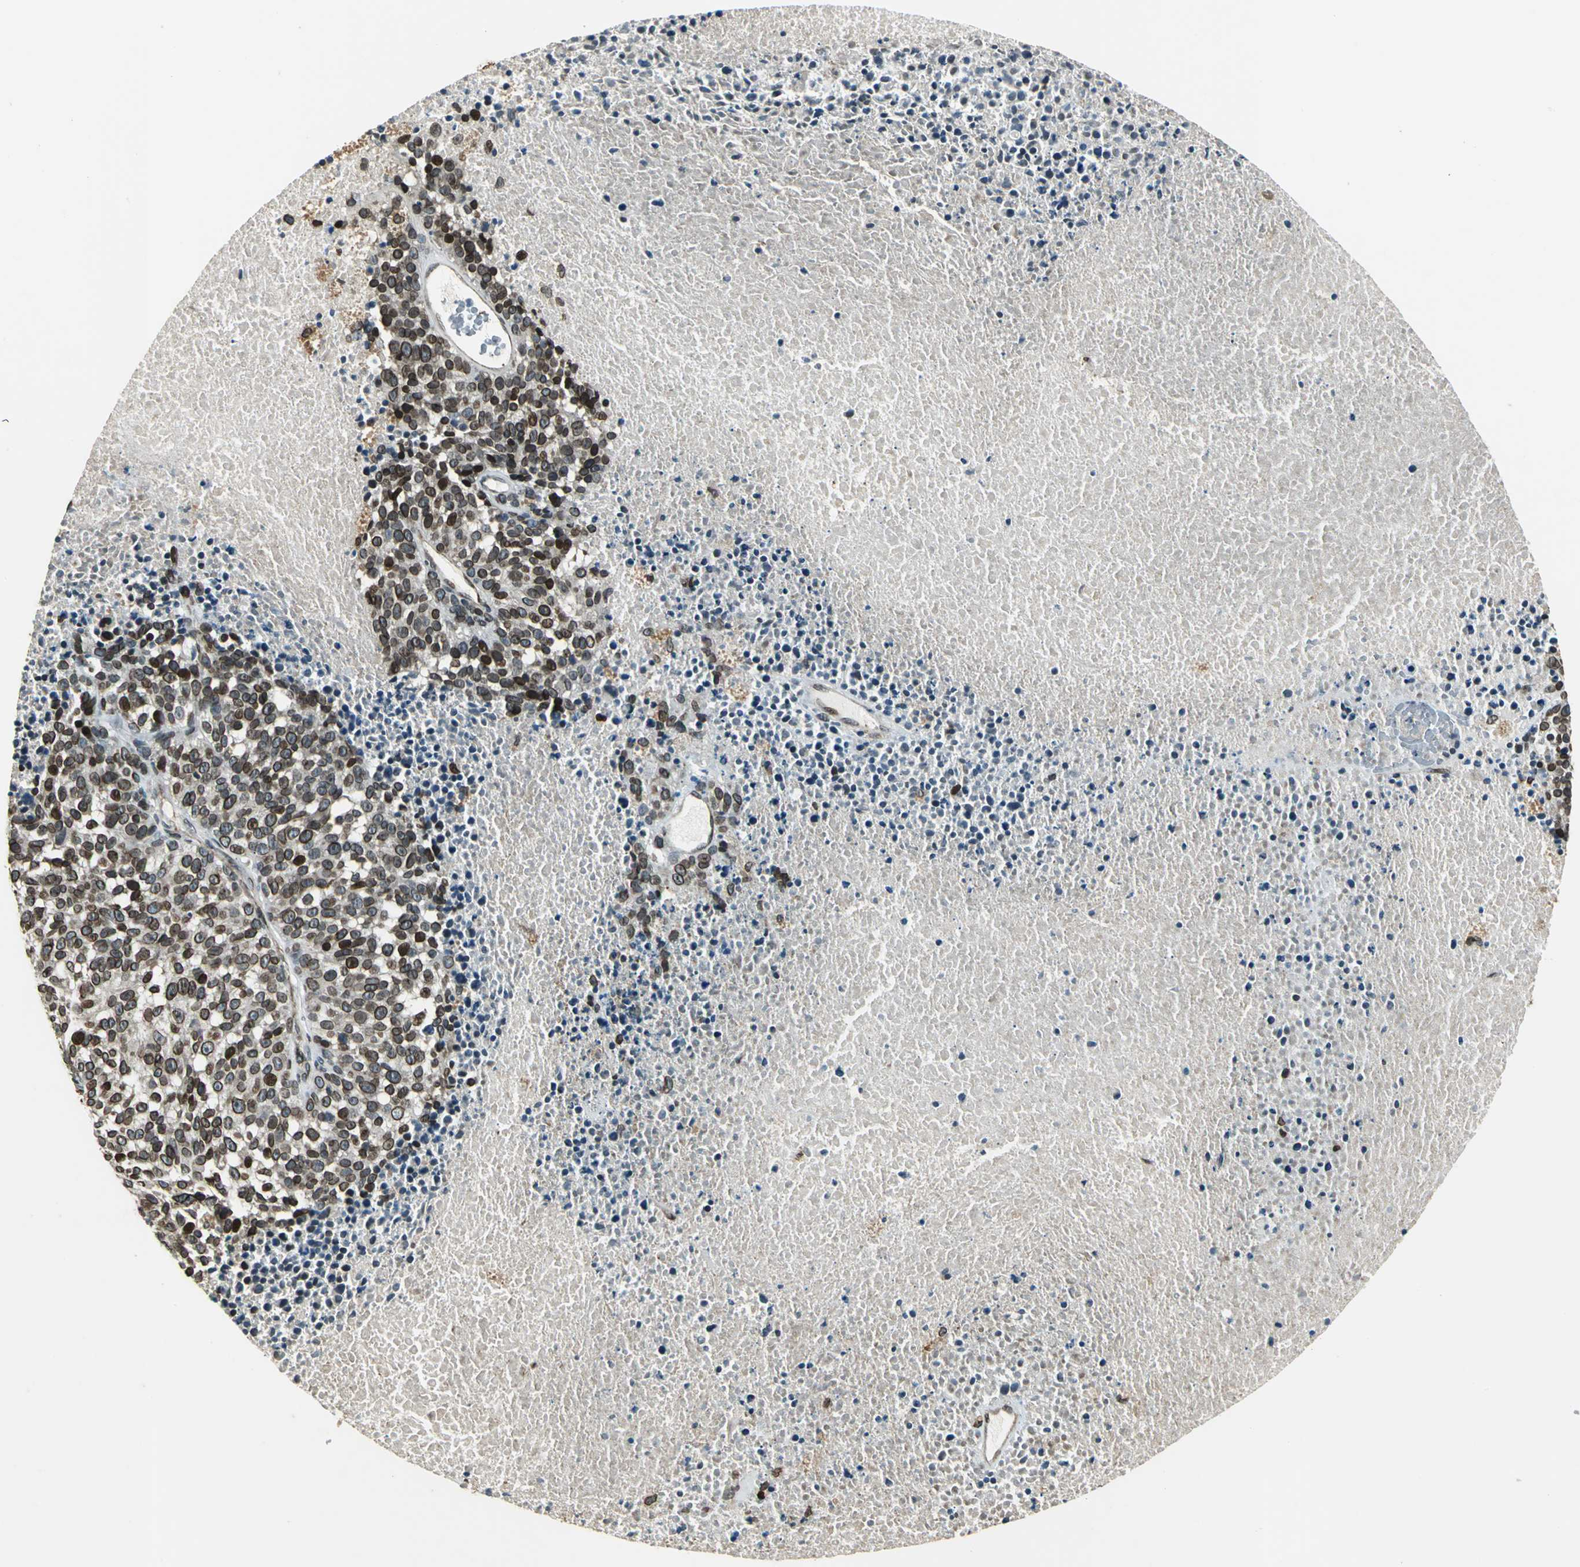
{"staining": {"intensity": "strong", "quantity": ">75%", "location": "cytoplasmic/membranous,nuclear"}, "tissue": "melanoma", "cell_type": "Tumor cells", "image_type": "cancer", "snomed": [{"axis": "morphology", "description": "Malignant melanoma, Metastatic site"}, {"axis": "topography", "description": "Cerebral cortex"}], "caption": "Tumor cells display high levels of strong cytoplasmic/membranous and nuclear positivity in about >75% of cells in malignant melanoma (metastatic site).", "gene": "BRIP1", "patient": {"sex": "female", "age": 52}}